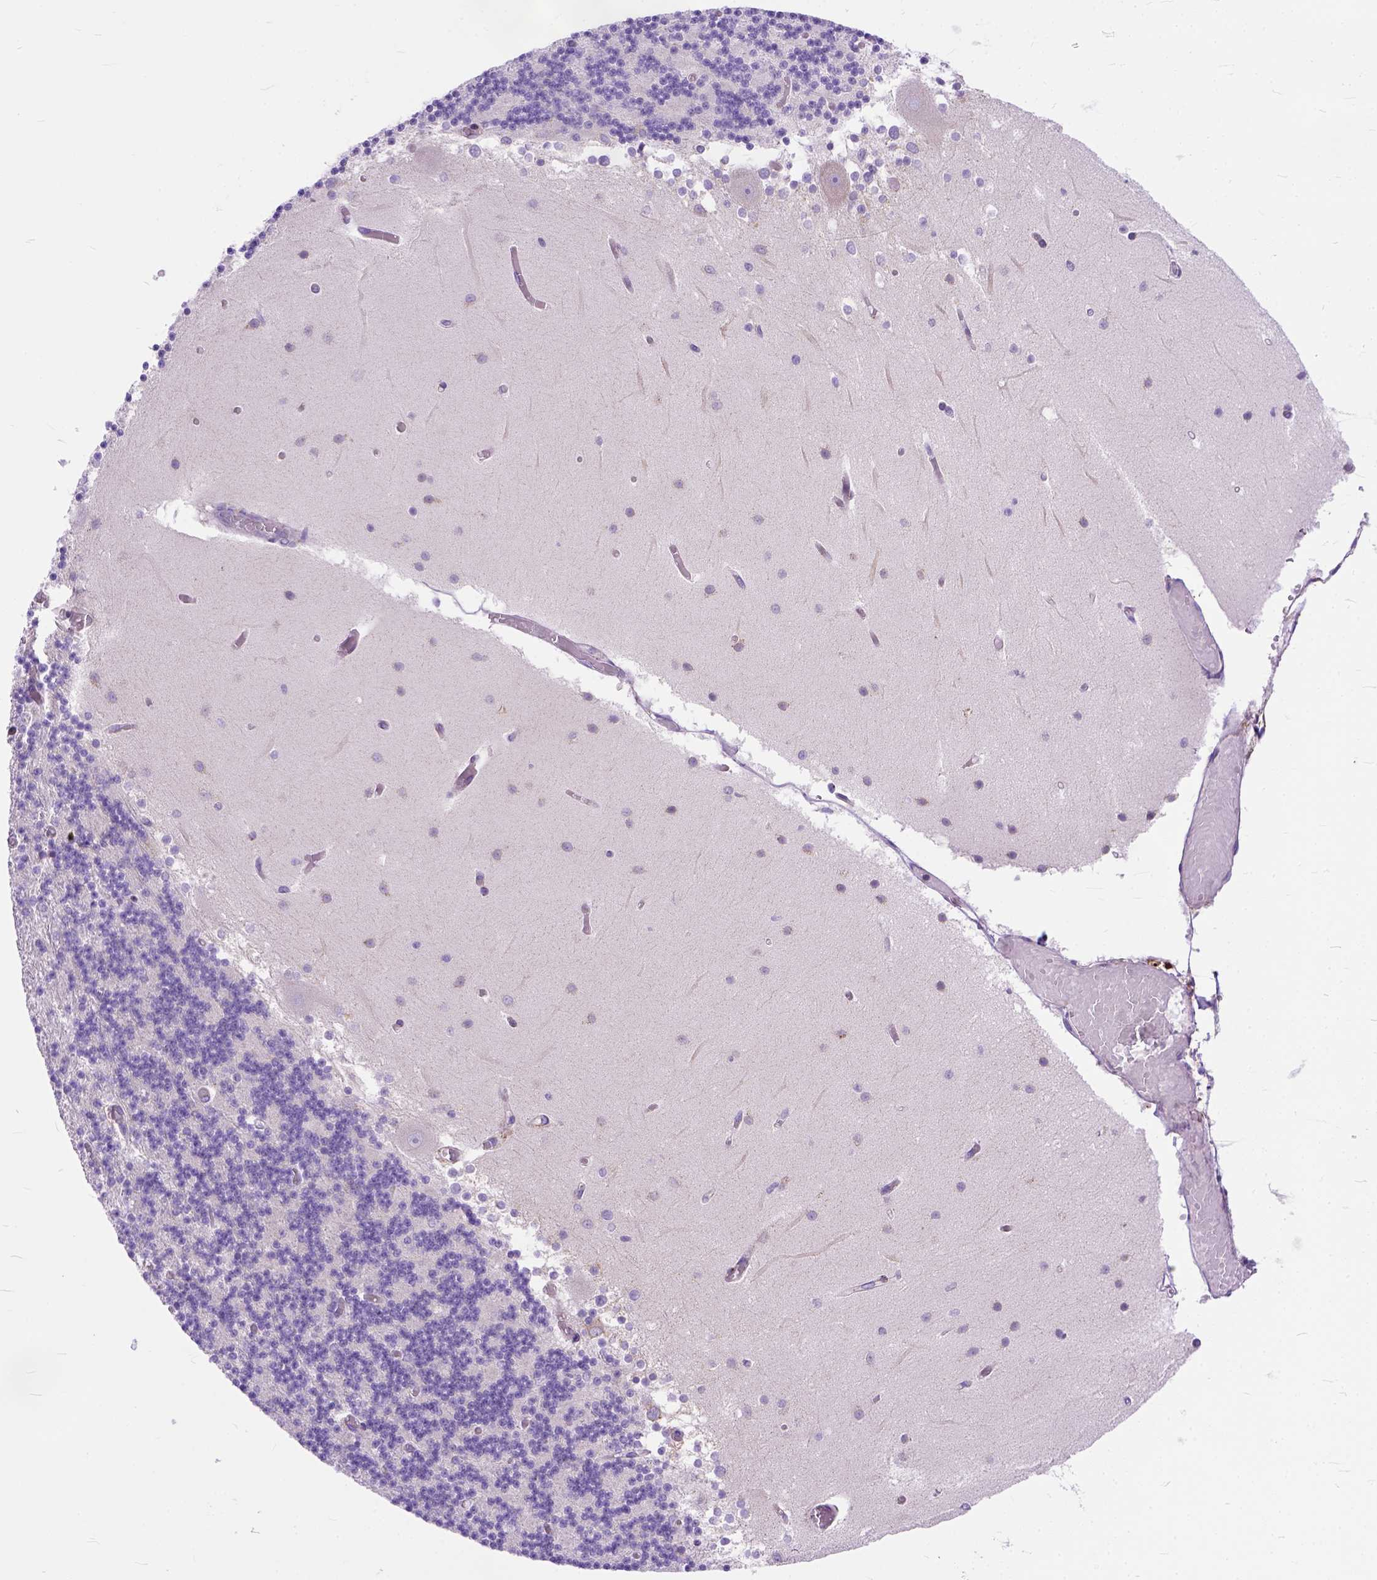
{"staining": {"intensity": "negative", "quantity": "none", "location": "none"}, "tissue": "cerebellum", "cell_type": "Cells in granular layer", "image_type": "normal", "snomed": [{"axis": "morphology", "description": "Normal tissue, NOS"}, {"axis": "topography", "description": "Cerebellum"}], "caption": "Immunohistochemical staining of normal cerebellum demonstrates no significant expression in cells in granular layer.", "gene": "PLK4", "patient": {"sex": "female", "age": 28}}